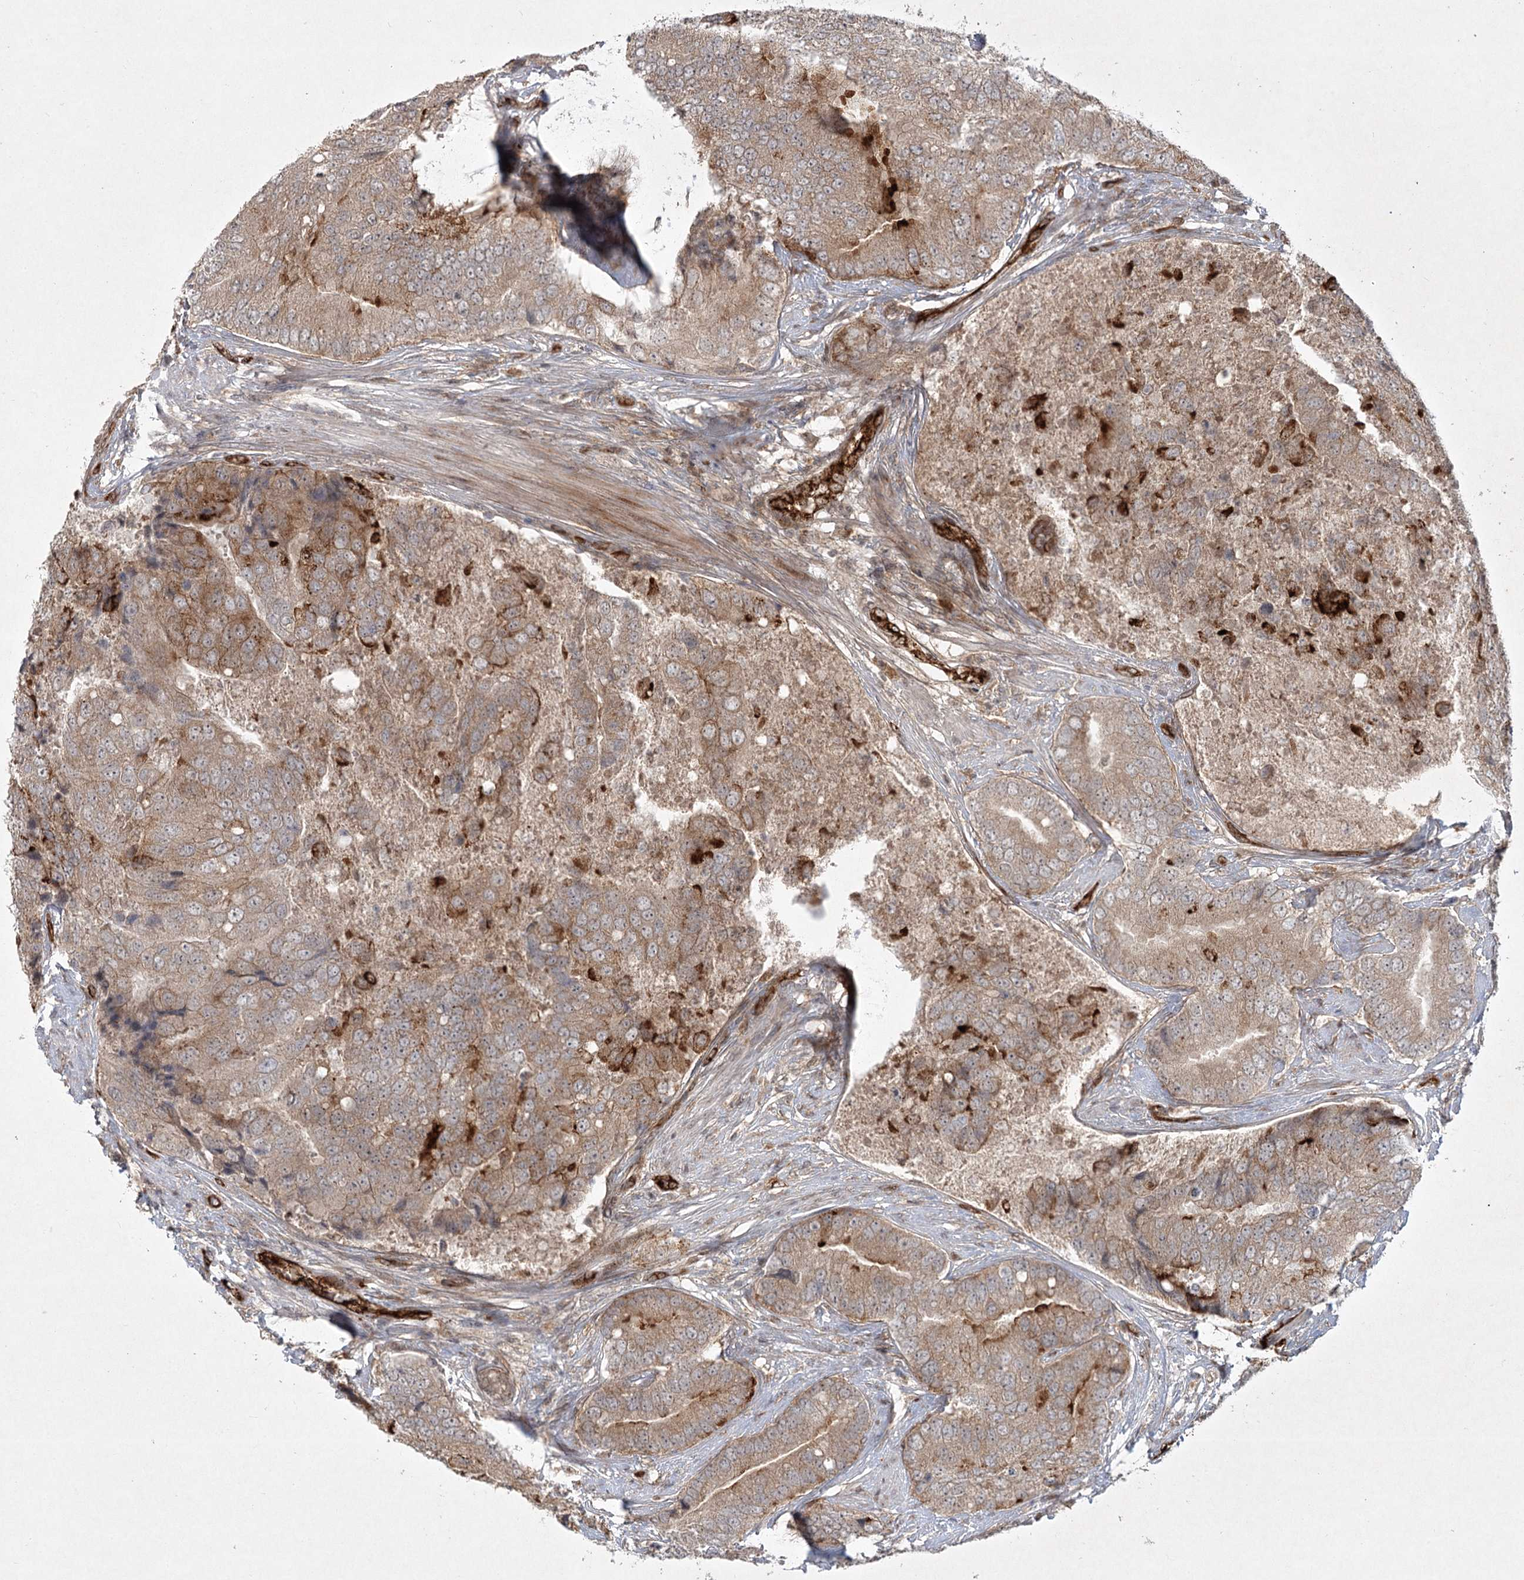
{"staining": {"intensity": "weak", "quantity": ">75%", "location": "cytoplasmic/membranous"}, "tissue": "prostate cancer", "cell_type": "Tumor cells", "image_type": "cancer", "snomed": [{"axis": "morphology", "description": "Adenocarcinoma, High grade"}, {"axis": "topography", "description": "Prostate"}], "caption": "An image showing weak cytoplasmic/membranous staining in about >75% of tumor cells in prostate cancer (high-grade adenocarcinoma), as visualized by brown immunohistochemical staining.", "gene": "ARHGAP31", "patient": {"sex": "male", "age": 70}}